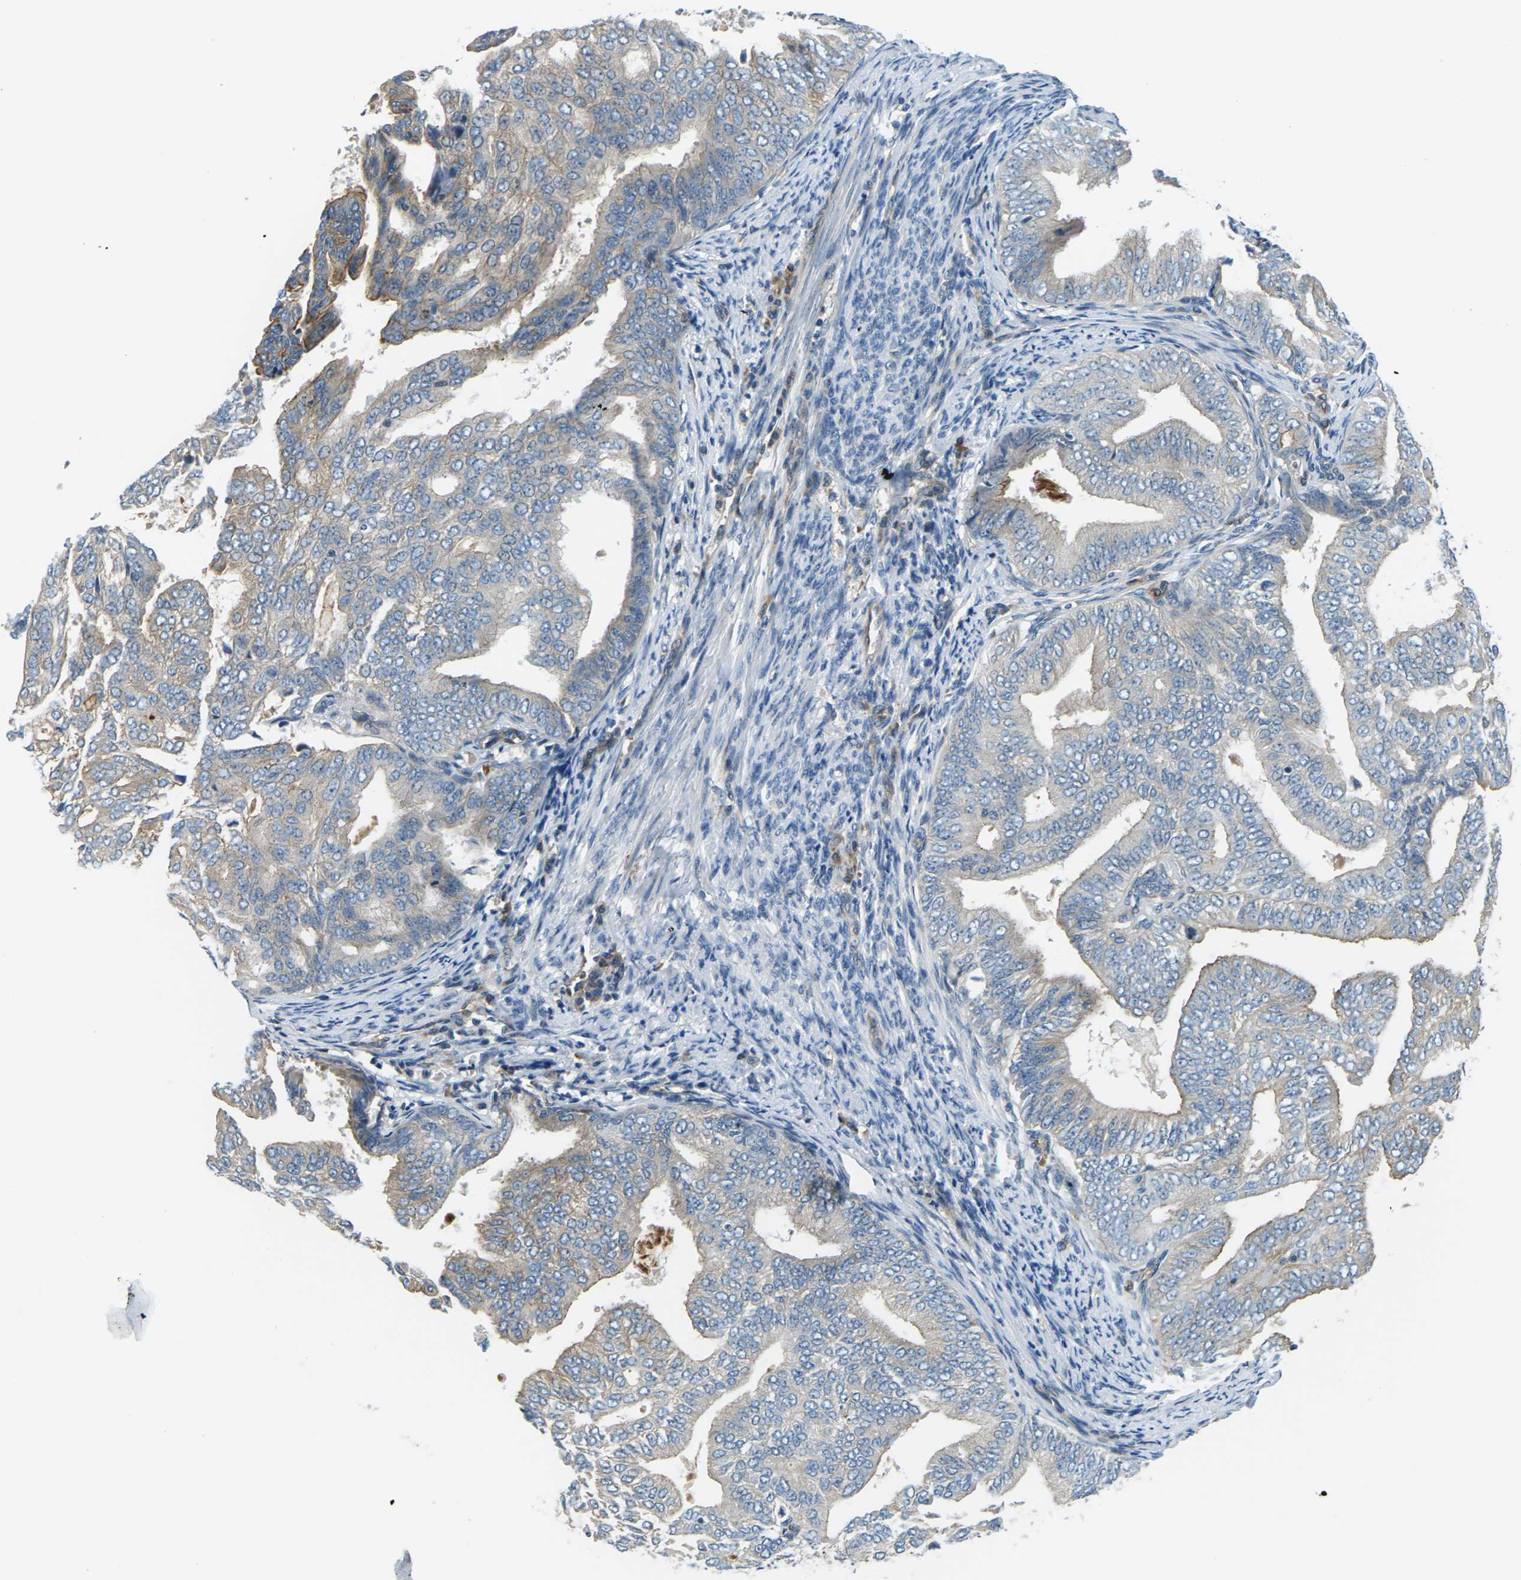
{"staining": {"intensity": "weak", "quantity": "<25%", "location": "cytoplasmic/membranous"}, "tissue": "endometrial cancer", "cell_type": "Tumor cells", "image_type": "cancer", "snomed": [{"axis": "morphology", "description": "Adenocarcinoma, NOS"}, {"axis": "topography", "description": "Endometrium"}], "caption": "DAB immunohistochemical staining of human endometrial cancer (adenocarcinoma) shows no significant staining in tumor cells. (DAB immunohistochemistry with hematoxylin counter stain).", "gene": "SLC13A3", "patient": {"sex": "female", "age": 58}}